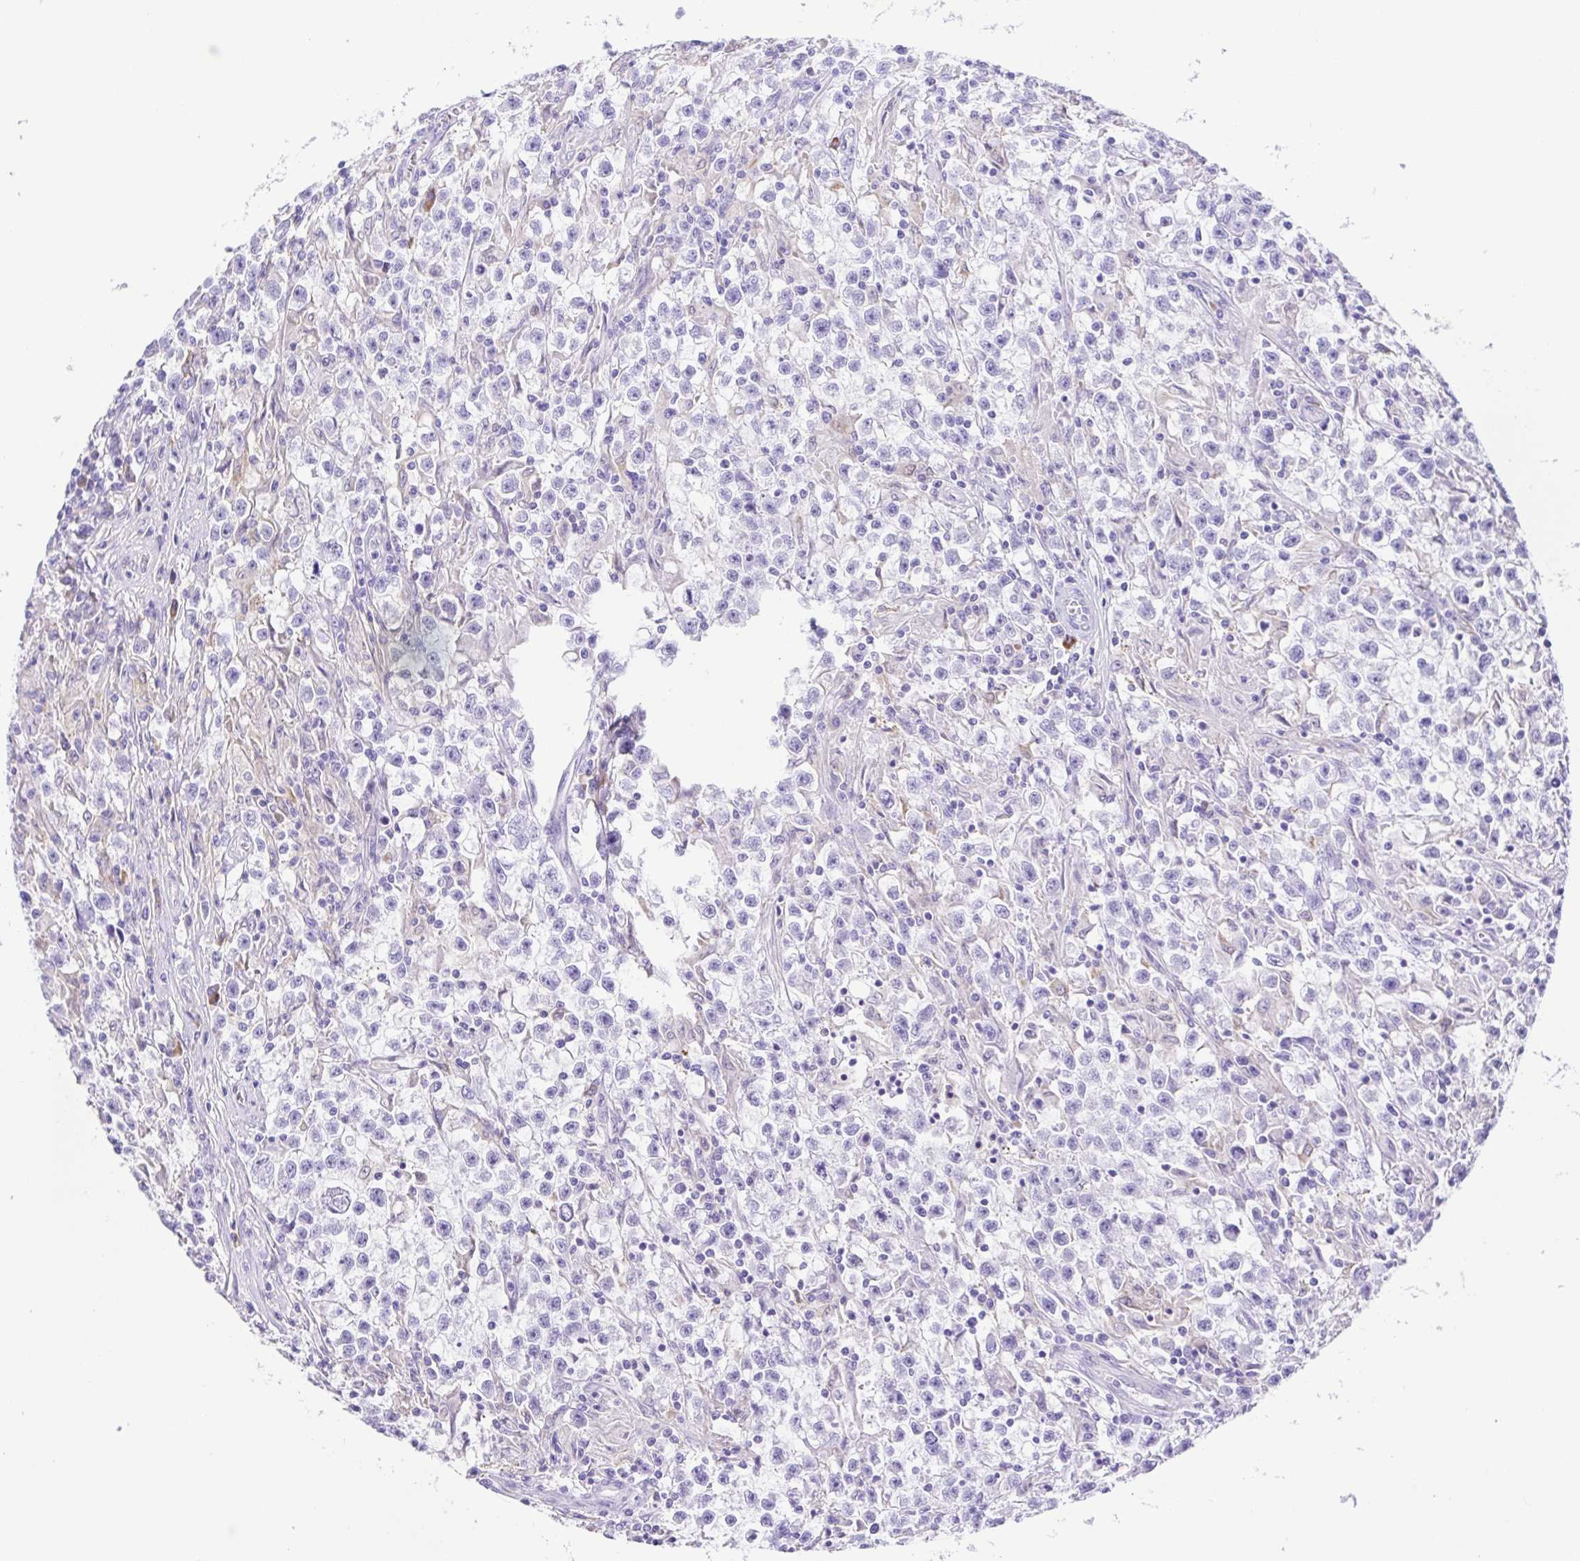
{"staining": {"intensity": "negative", "quantity": "none", "location": "none"}, "tissue": "testis cancer", "cell_type": "Tumor cells", "image_type": "cancer", "snomed": [{"axis": "morphology", "description": "Seminoma, NOS"}, {"axis": "topography", "description": "Testis"}], "caption": "Immunohistochemistry (IHC) image of neoplastic tissue: testis seminoma stained with DAB displays no significant protein staining in tumor cells.", "gene": "GPR17", "patient": {"sex": "male", "age": 31}}